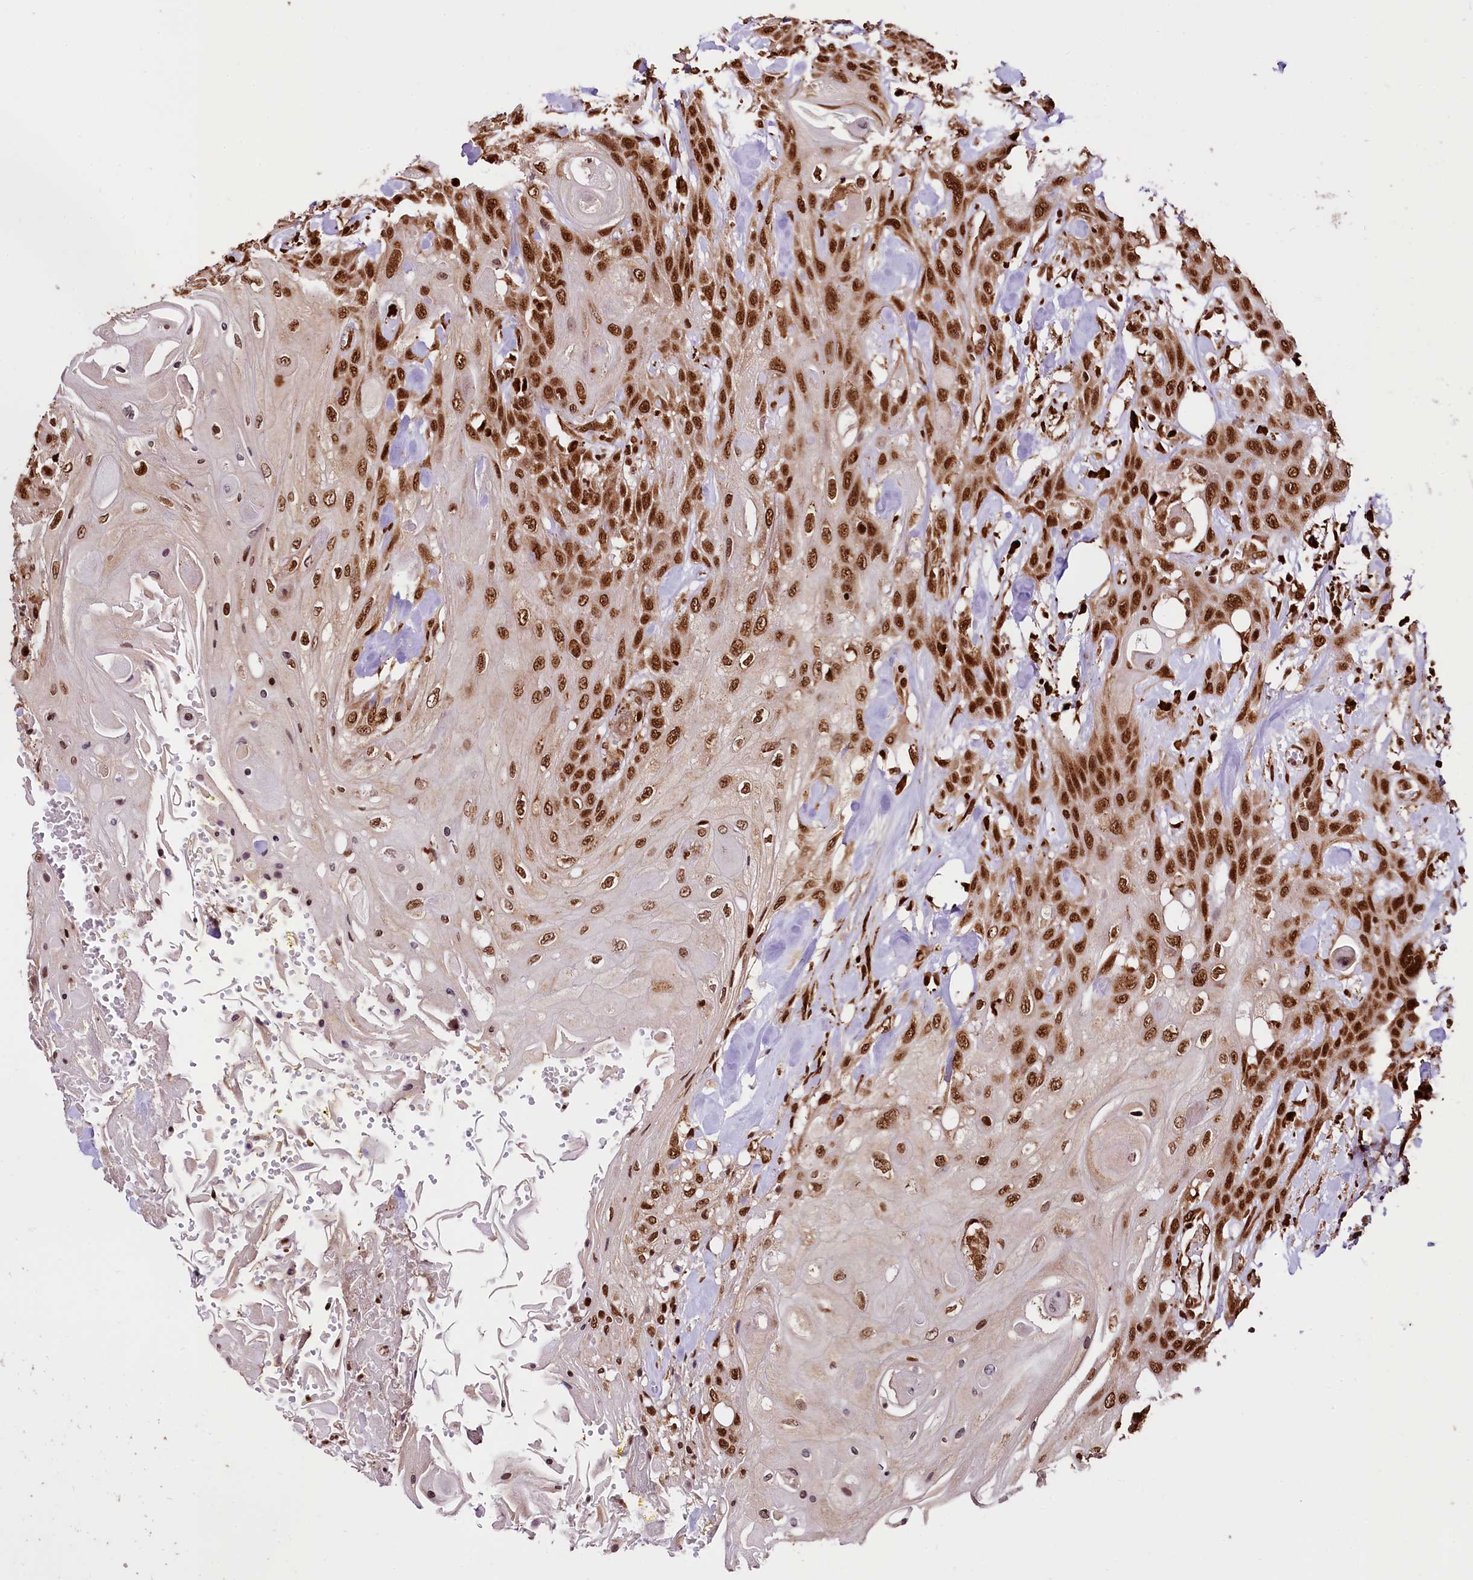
{"staining": {"intensity": "moderate", "quantity": ">75%", "location": "nuclear"}, "tissue": "head and neck cancer", "cell_type": "Tumor cells", "image_type": "cancer", "snomed": [{"axis": "morphology", "description": "Squamous cell carcinoma, NOS"}, {"axis": "topography", "description": "Head-Neck"}], "caption": "The micrograph displays a brown stain indicating the presence of a protein in the nuclear of tumor cells in squamous cell carcinoma (head and neck).", "gene": "PDS5B", "patient": {"sex": "female", "age": 43}}